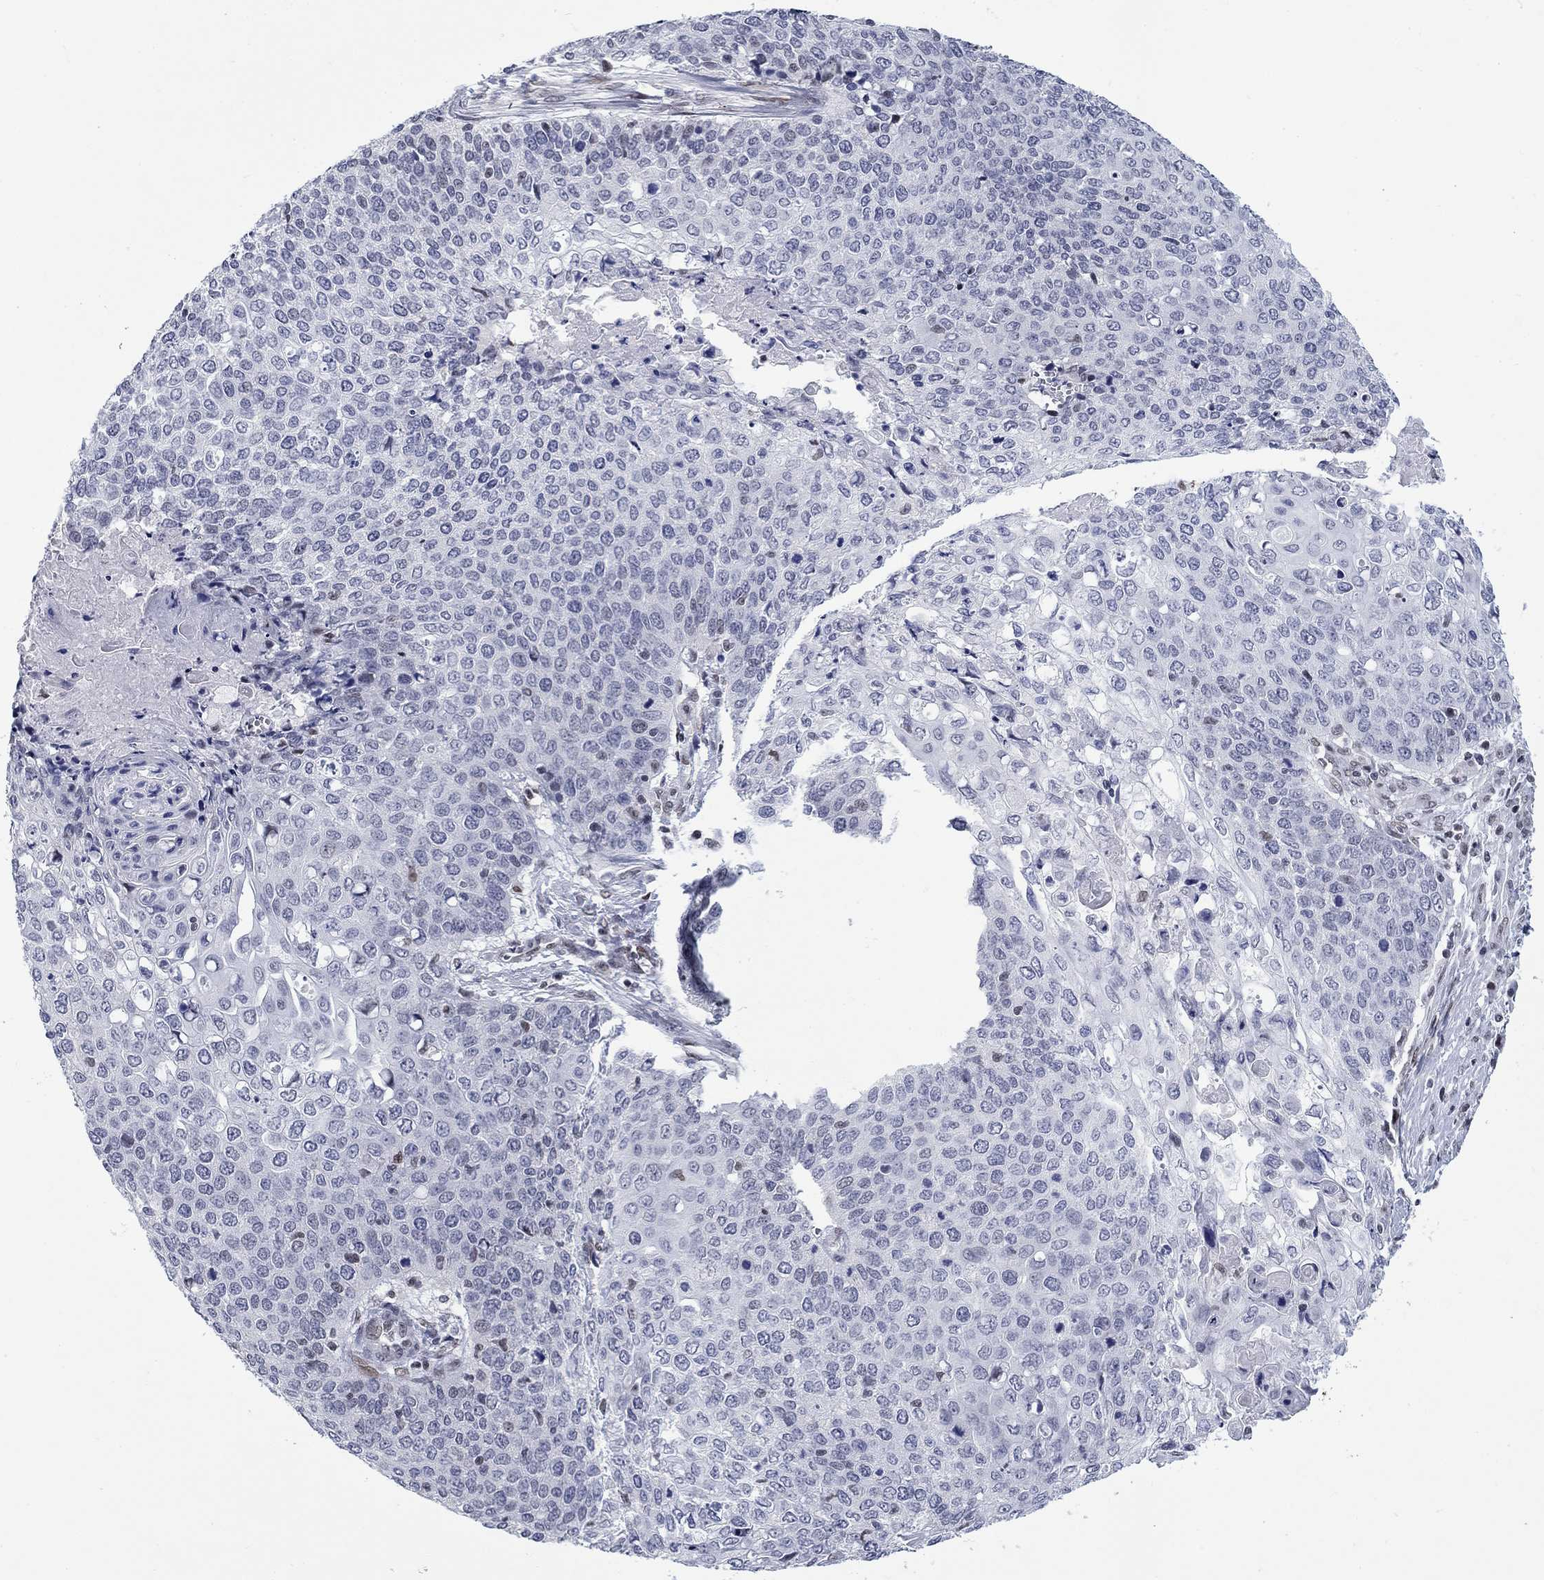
{"staining": {"intensity": "negative", "quantity": "none", "location": "none"}, "tissue": "cervical cancer", "cell_type": "Tumor cells", "image_type": "cancer", "snomed": [{"axis": "morphology", "description": "Squamous cell carcinoma, NOS"}, {"axis": "topography", "description": "Cervix"}], "caption": "High power microscopy histopathology image of an immunohistochemistry (IHC) histopathology image of squamous cell carcinoma (cervical), revealing no significant positivity in tumor cells.", "gene": "NPAS3", "patient": {"sex": "female", "age": 39}}